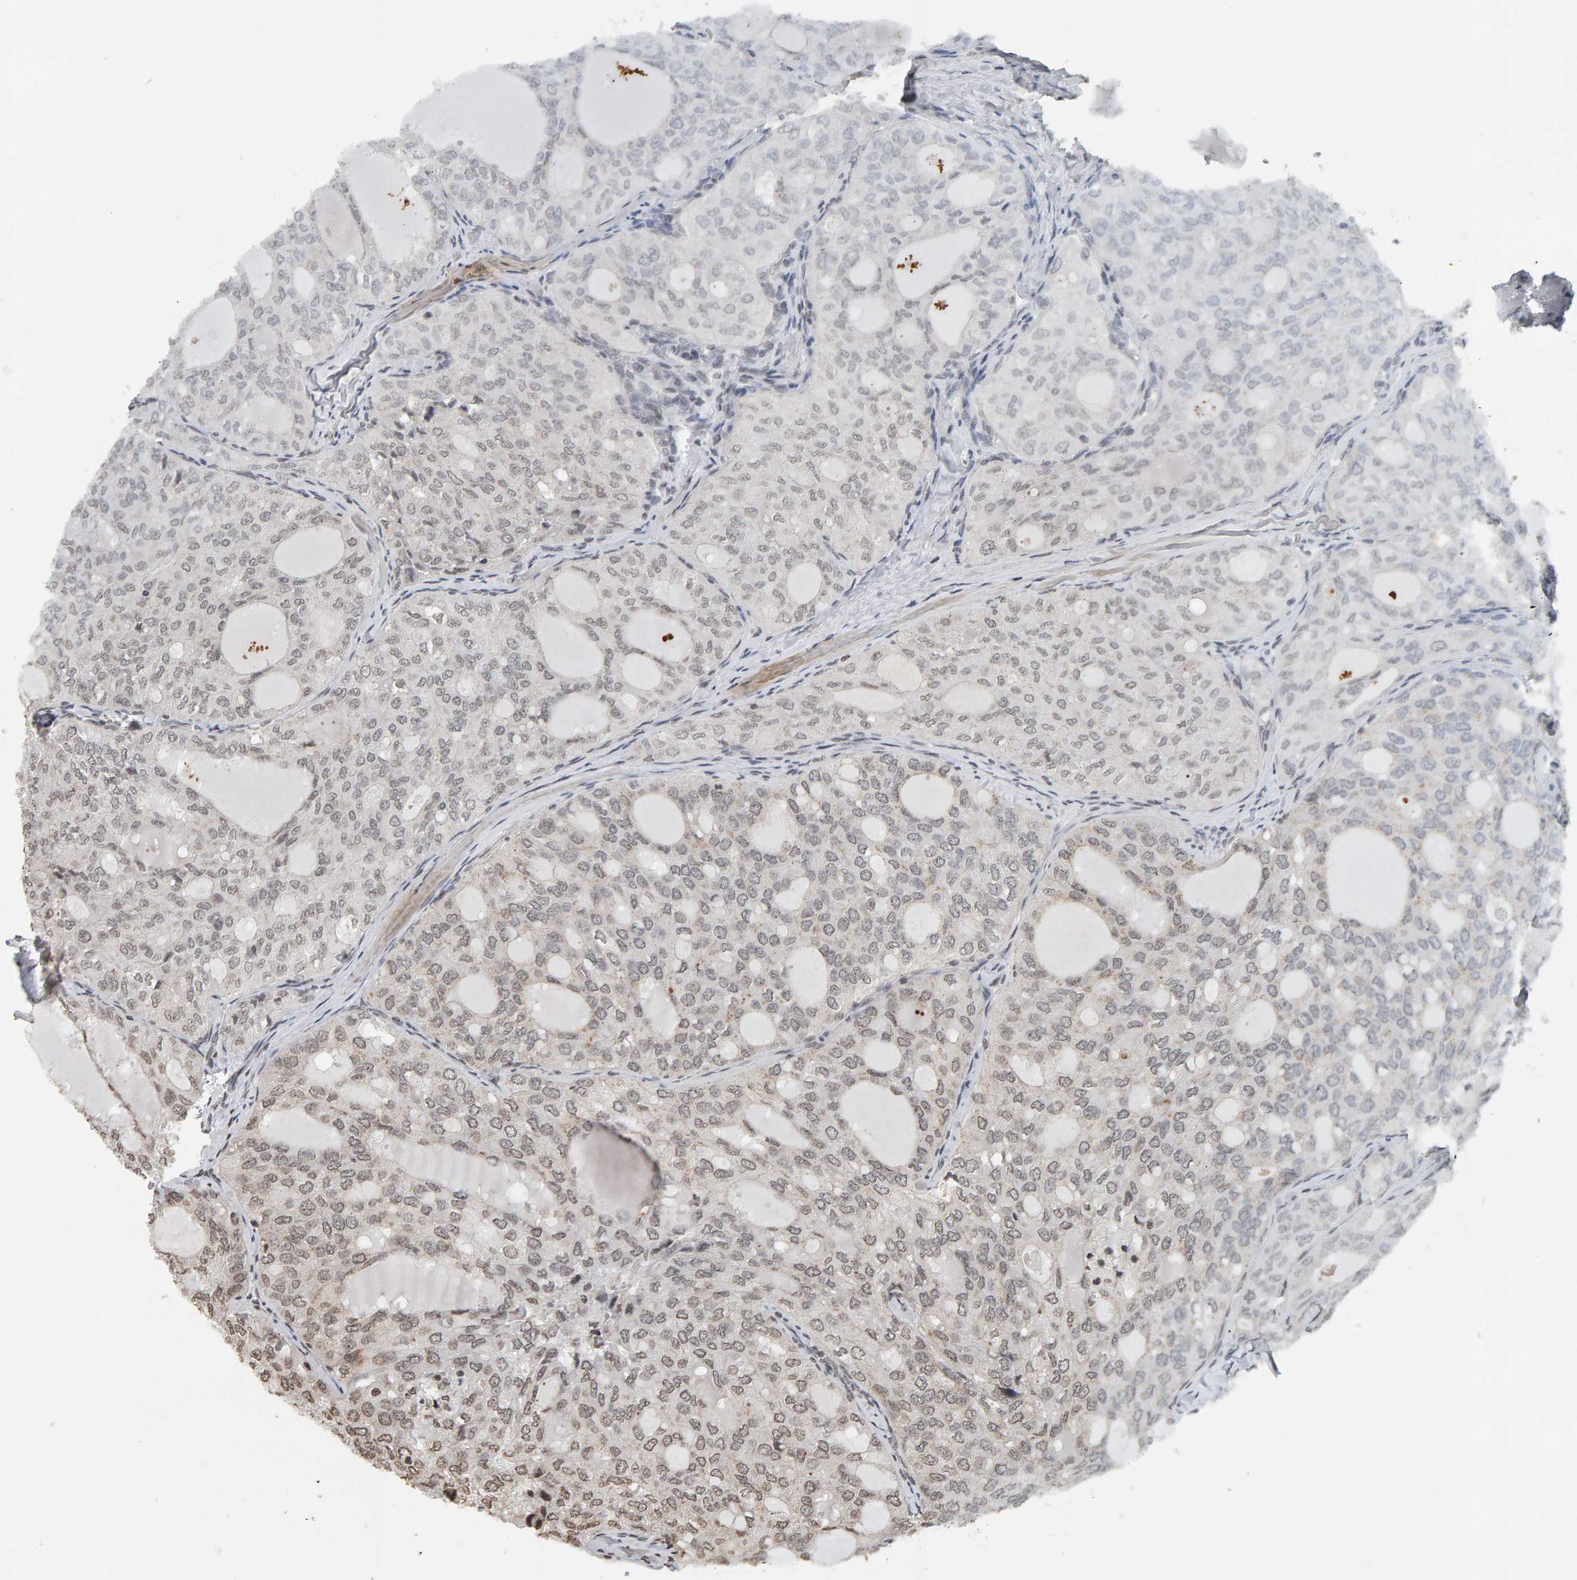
{"staining": {"intensity": "weak", "quantity": "<25%", "location": "nuclear"}, "tissue": "thyroid cancer", "cell_type": "Tumor cells", "image_type": "cancer", "snomed": [{"axis": "morphology", "description": "Follicular adenoma carcinoma, NOS"}, {"axis": "topography", "description": "Thyroid gland"}], "caption": "A photomicrograph of human thyroid cancer (follicular adenoma carcinoma) is negative for staining in tumor cells.", "gene": "AFF4", "patient": {"sex": "male", "age": 75}}